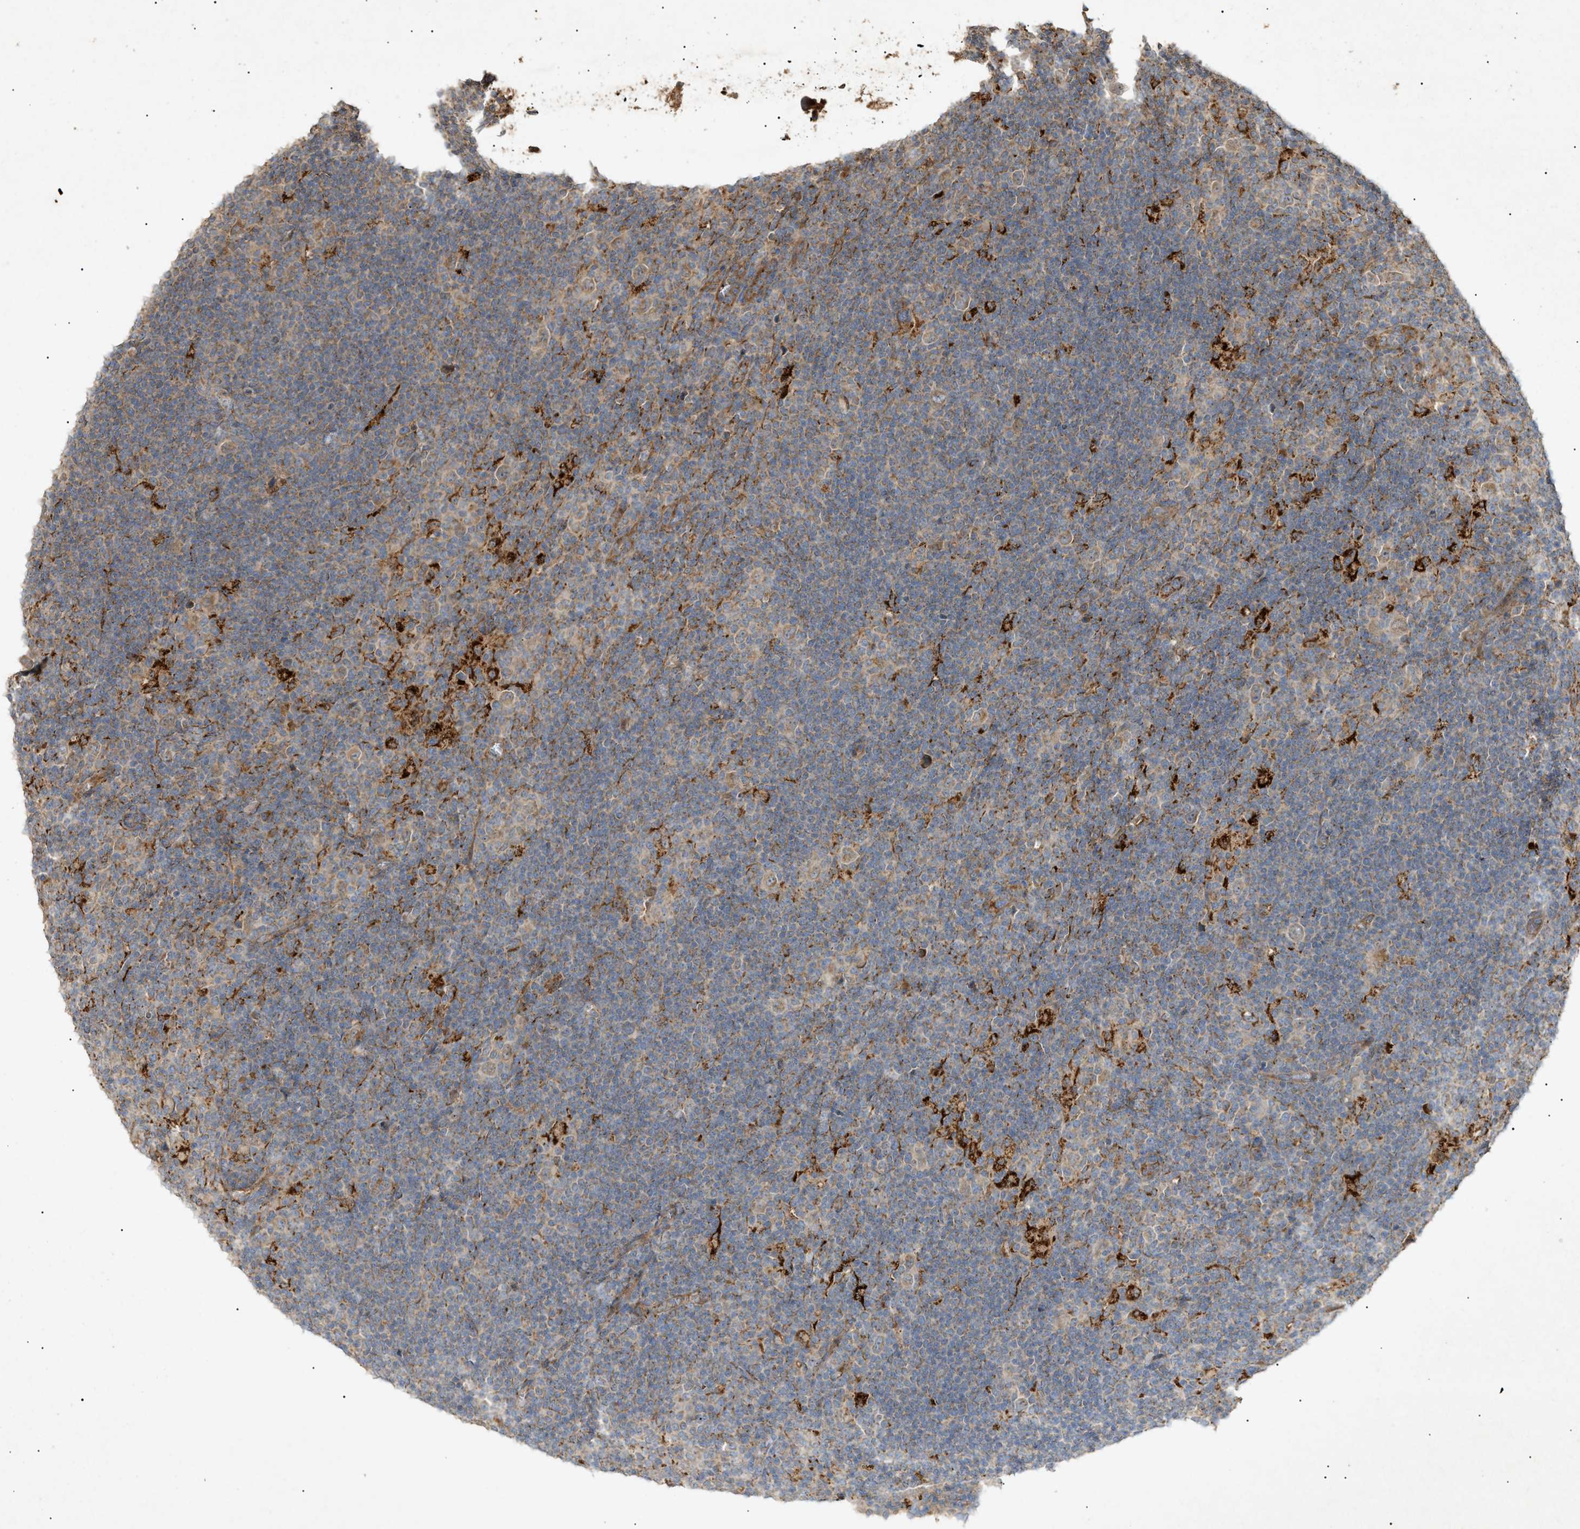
{"staining": {"intensity": "moderate", "quantity": ">75%", "location": "cytoplasmic/membranous"}, "tissue": "lymphoma", "cell_type": "Tumor cells", "image_type": "cancer", "snomed": [{"axis": "morphology", "description": "Hodgkin's disease, NOS"}, {"axis": "topography", "description": "Lymph node"}], "caption": "High-power microscopy captured an IHC micrograph of Hodgkin's disease, revealing moderate cytoplasmic/membranous positivity in about >75% of tumor cells.", "gene": "MTCH1", "patient": {"sex": "female", "age": 57}}